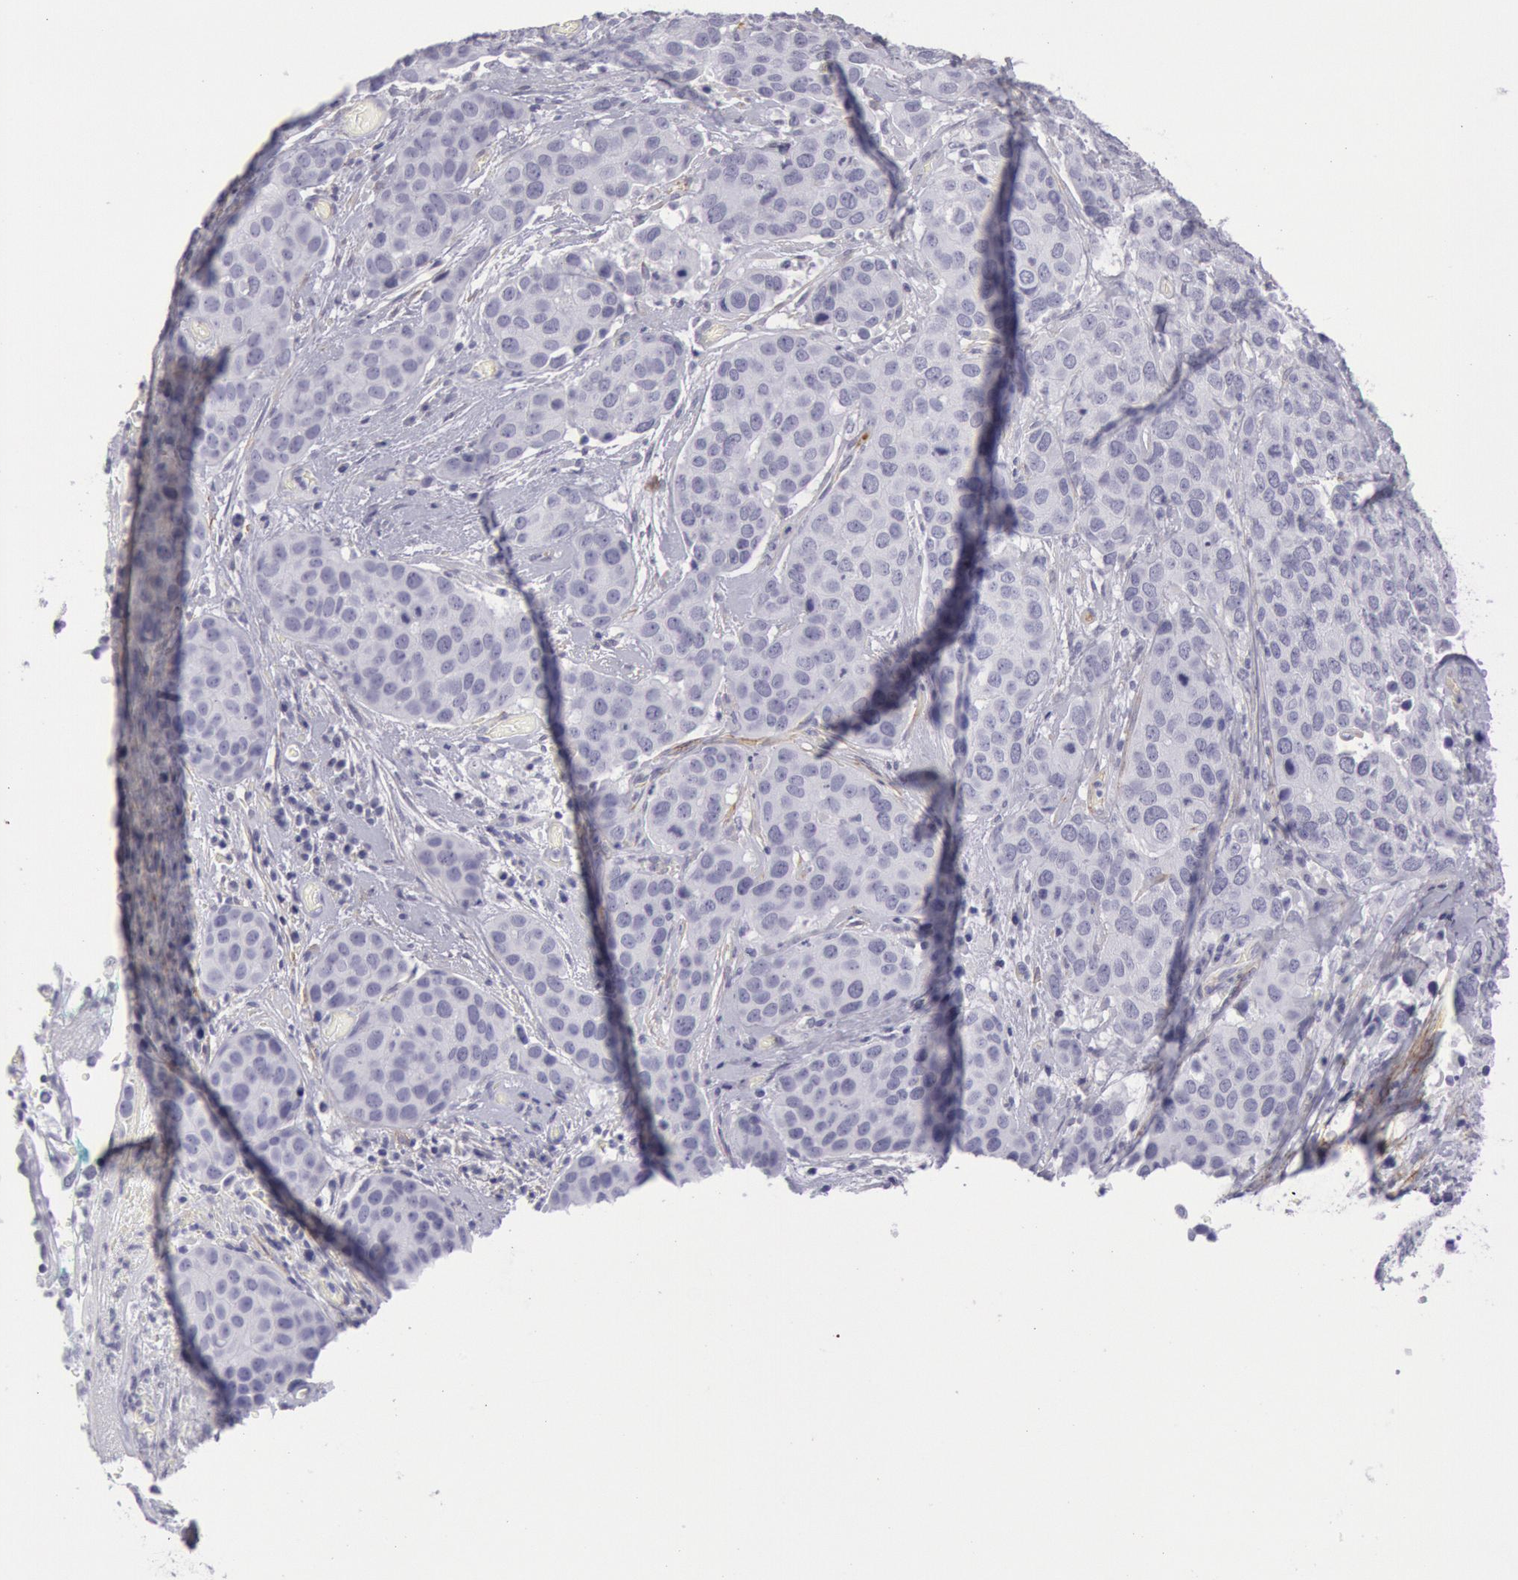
{"staining": {"intensity": "negative", "quantity": "none", "location": "none"}, "tissue": "cervical cancer", "cell_type": "Tumor cells", "image_type": "cancer", "snomed": [{"axis": "morphology", "description": "Squamous cell carcinoma, NOS"}, {"axis": "topography", "description": "Cervix"}], "caption": "Tumor cells show no significant positivity in squamous cell carcinoma (cervical). The staining is performed using DAB (3,3'-diaminobenzidine) brown chromogen with nuclei counter-stained in using hematoxylin.", "gene": "CDH13", "patient": {"sex": "female", "age": 54}}